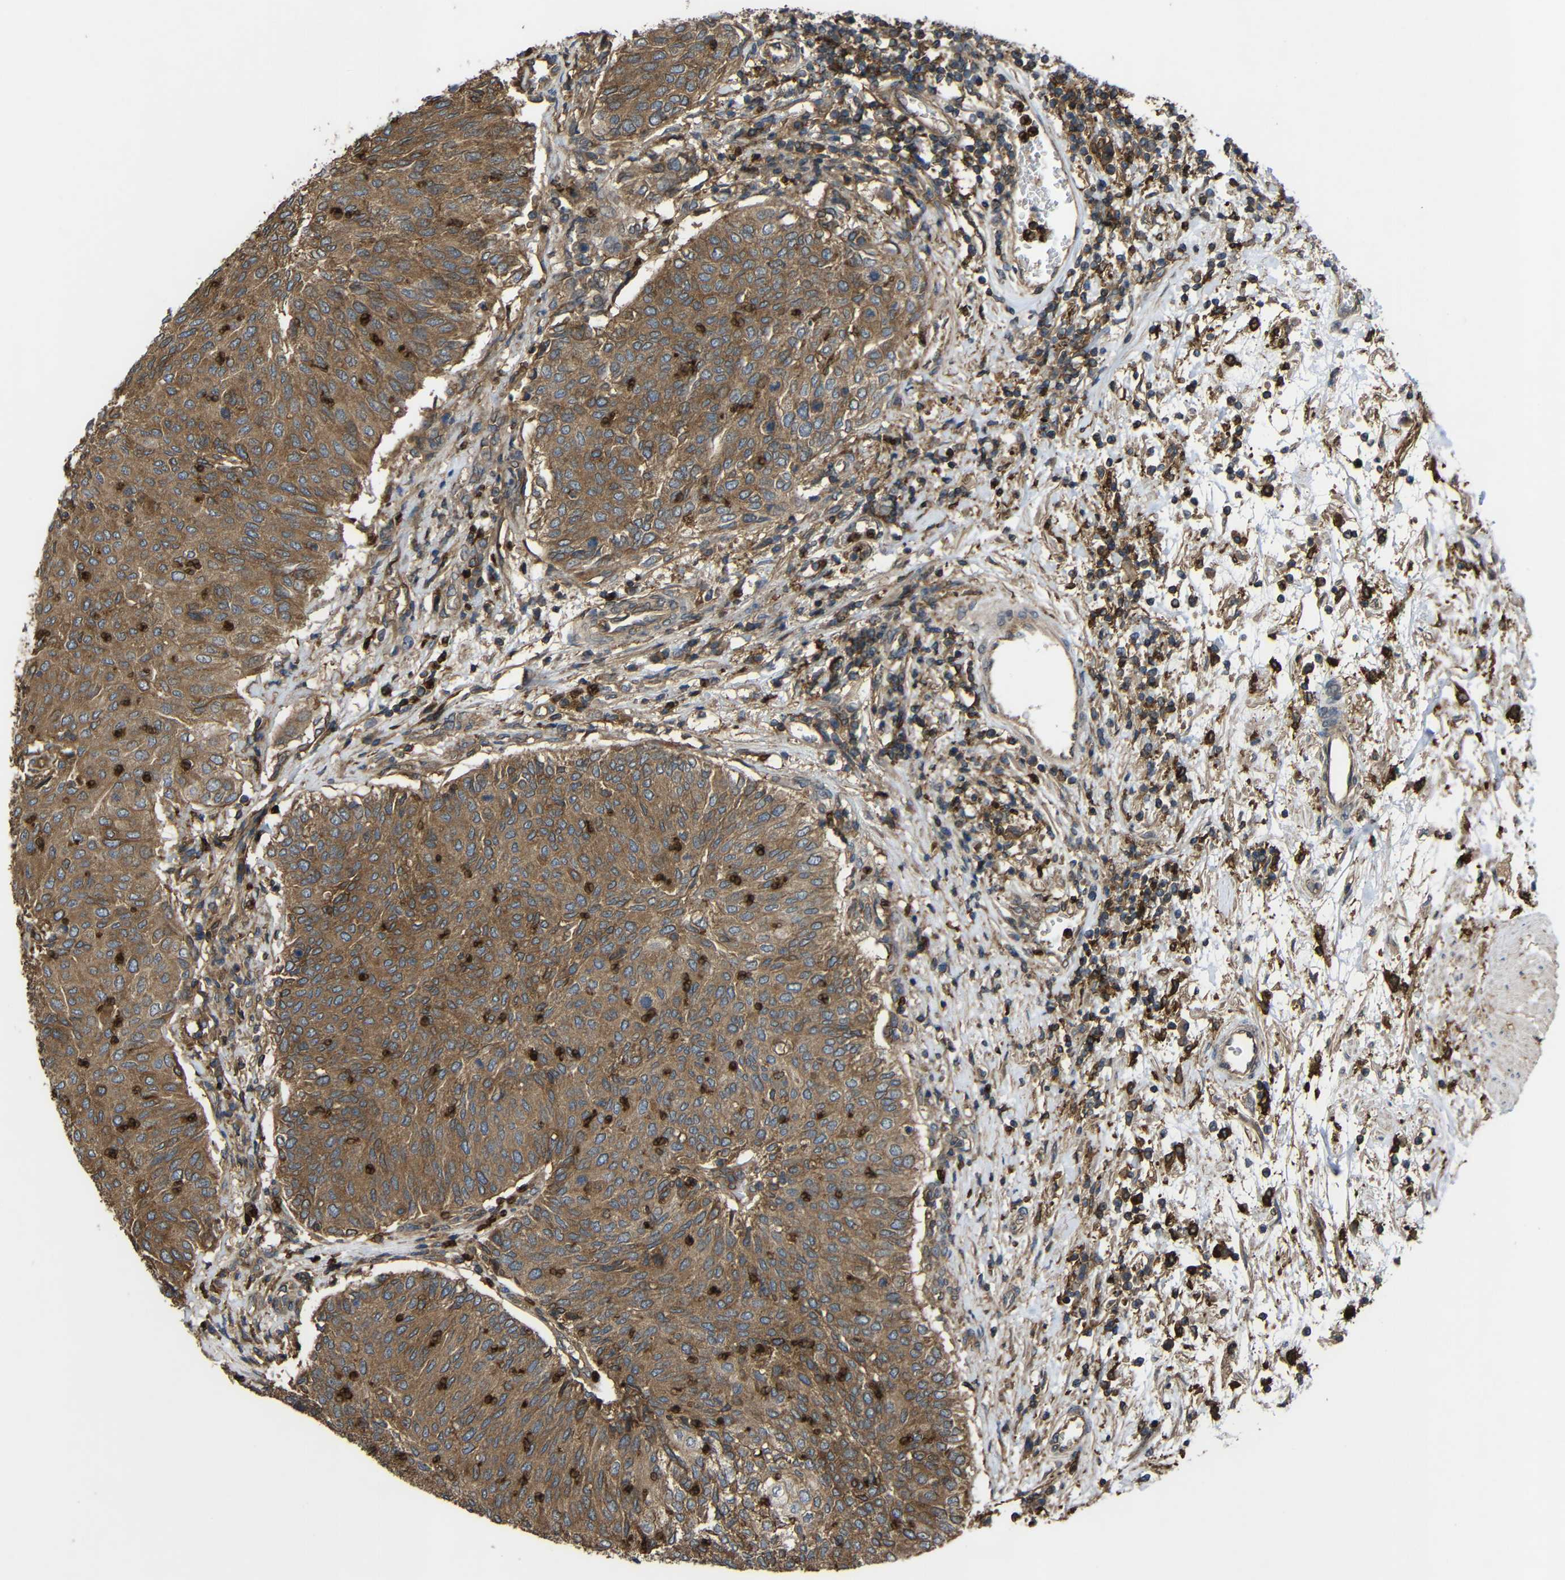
{"staining": {"intensity": "moderate", "quantity": ">75%", "location": "cytoplasmic/membranous"}, "tissue": "urothelial cancer", "cell_type": "Tumor cells", "image_type": "cancer", "snomed": [{"axis": "morphology", "description": "Urothelial carcinoma, Low grade"}, {"axis": "topography", "description": "Urinary bladder"}], "caption": "Immunohistochemical staining of urothelial cancer demonstrates medium levels of moderate cytoplasmic/membranous protein expression in about >75% of tumor cells.", "gene": "TREM2", "patient": {"sex": "female", "age": 79}}